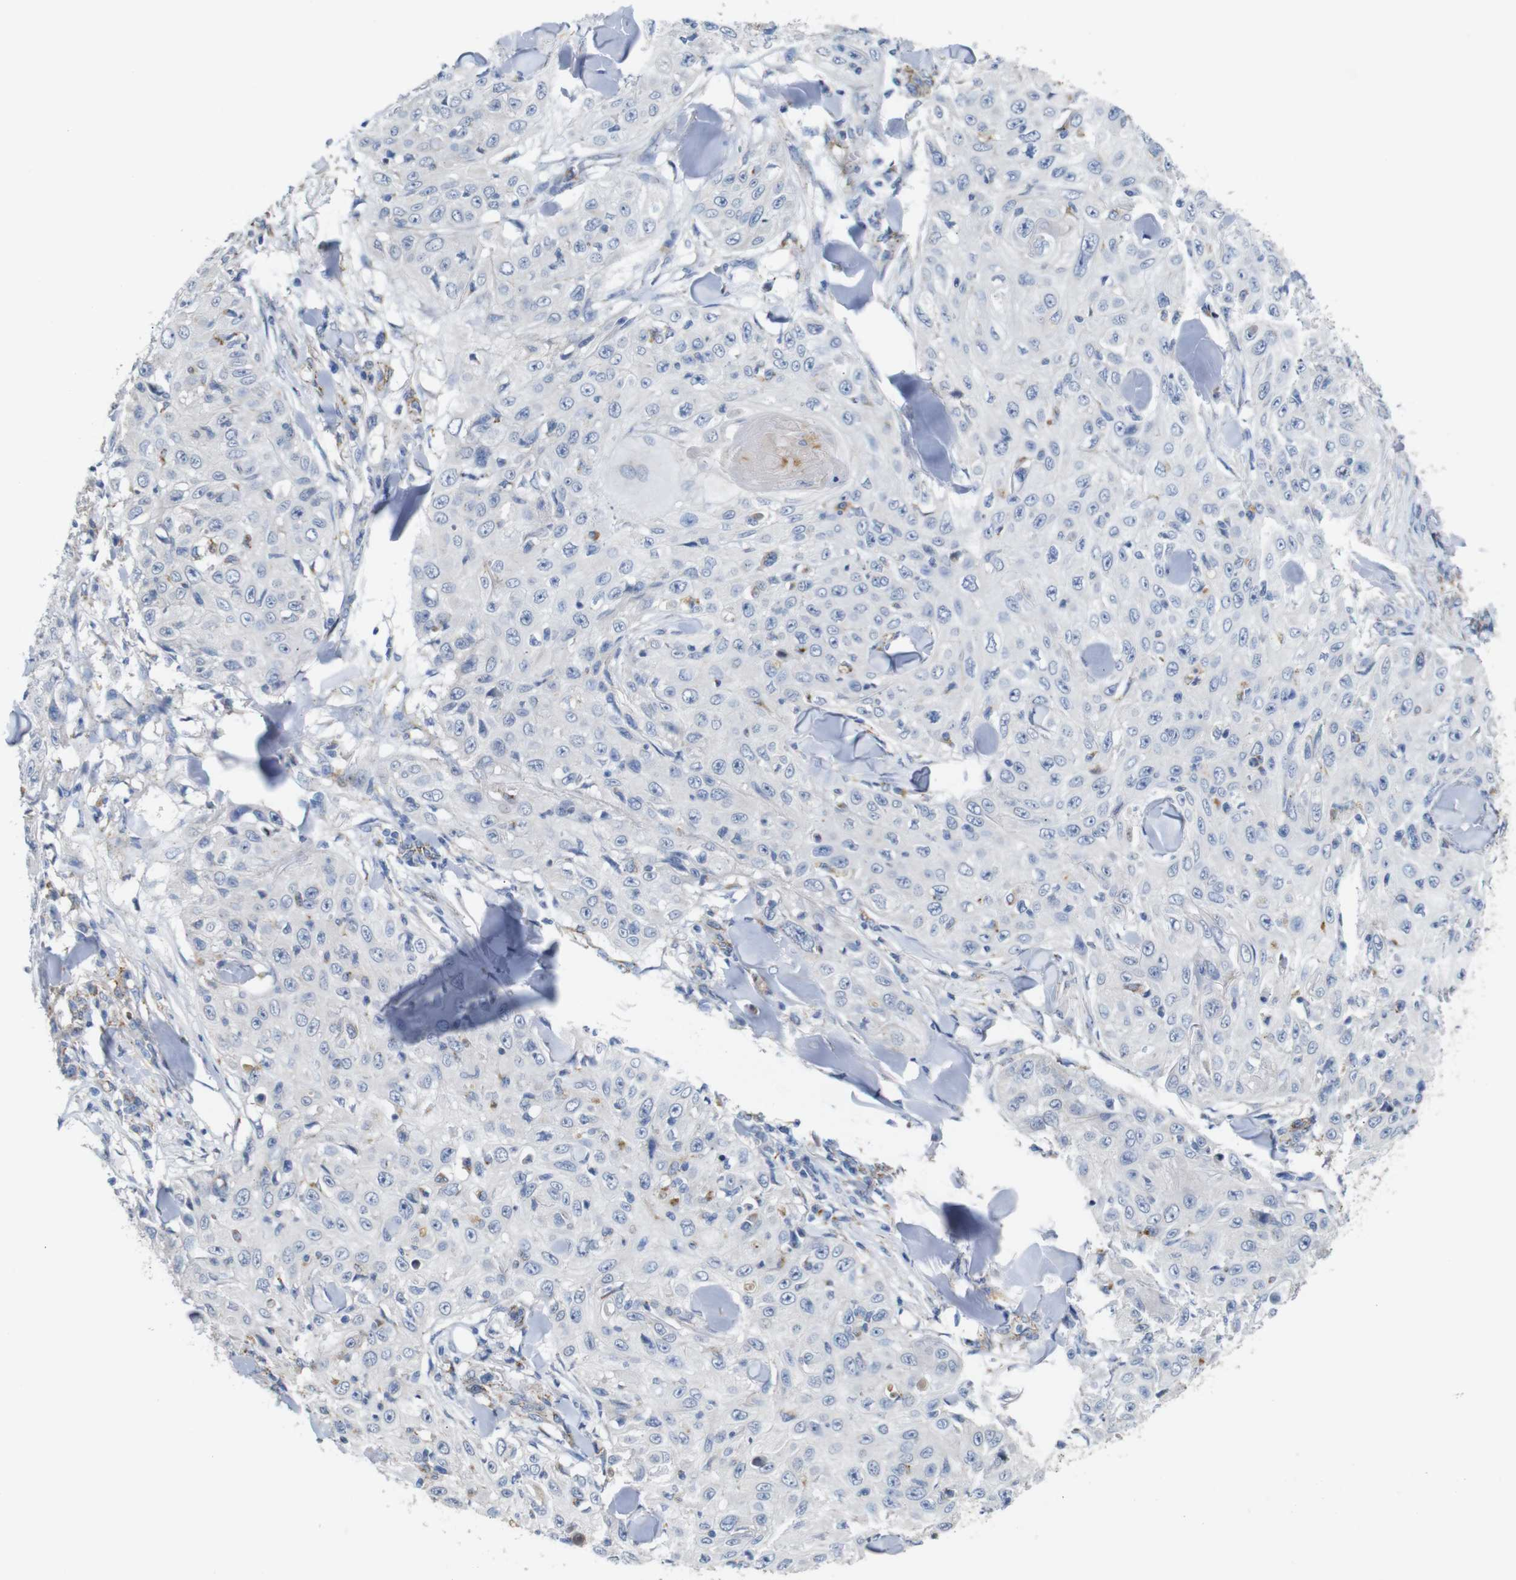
{"staining": {"intensity": "negative", "quantity": "none", "location": "none"}, "tissue": "skin cancer", "cell_type": "Tumor cells", "image_type": "cancer", "snomed": [{"axis": "morphology", "description": "Squamous cell carcinoma, NOS"}, {"axis": "topography", "description": "Skin"}], "caption": "Protein analysis of skin cancer (squamous cell carcinoma) displays no significant positivity in tumor cells.", "gene": "NHLRC3", "patient": {"sex": "male", "age": 86}}